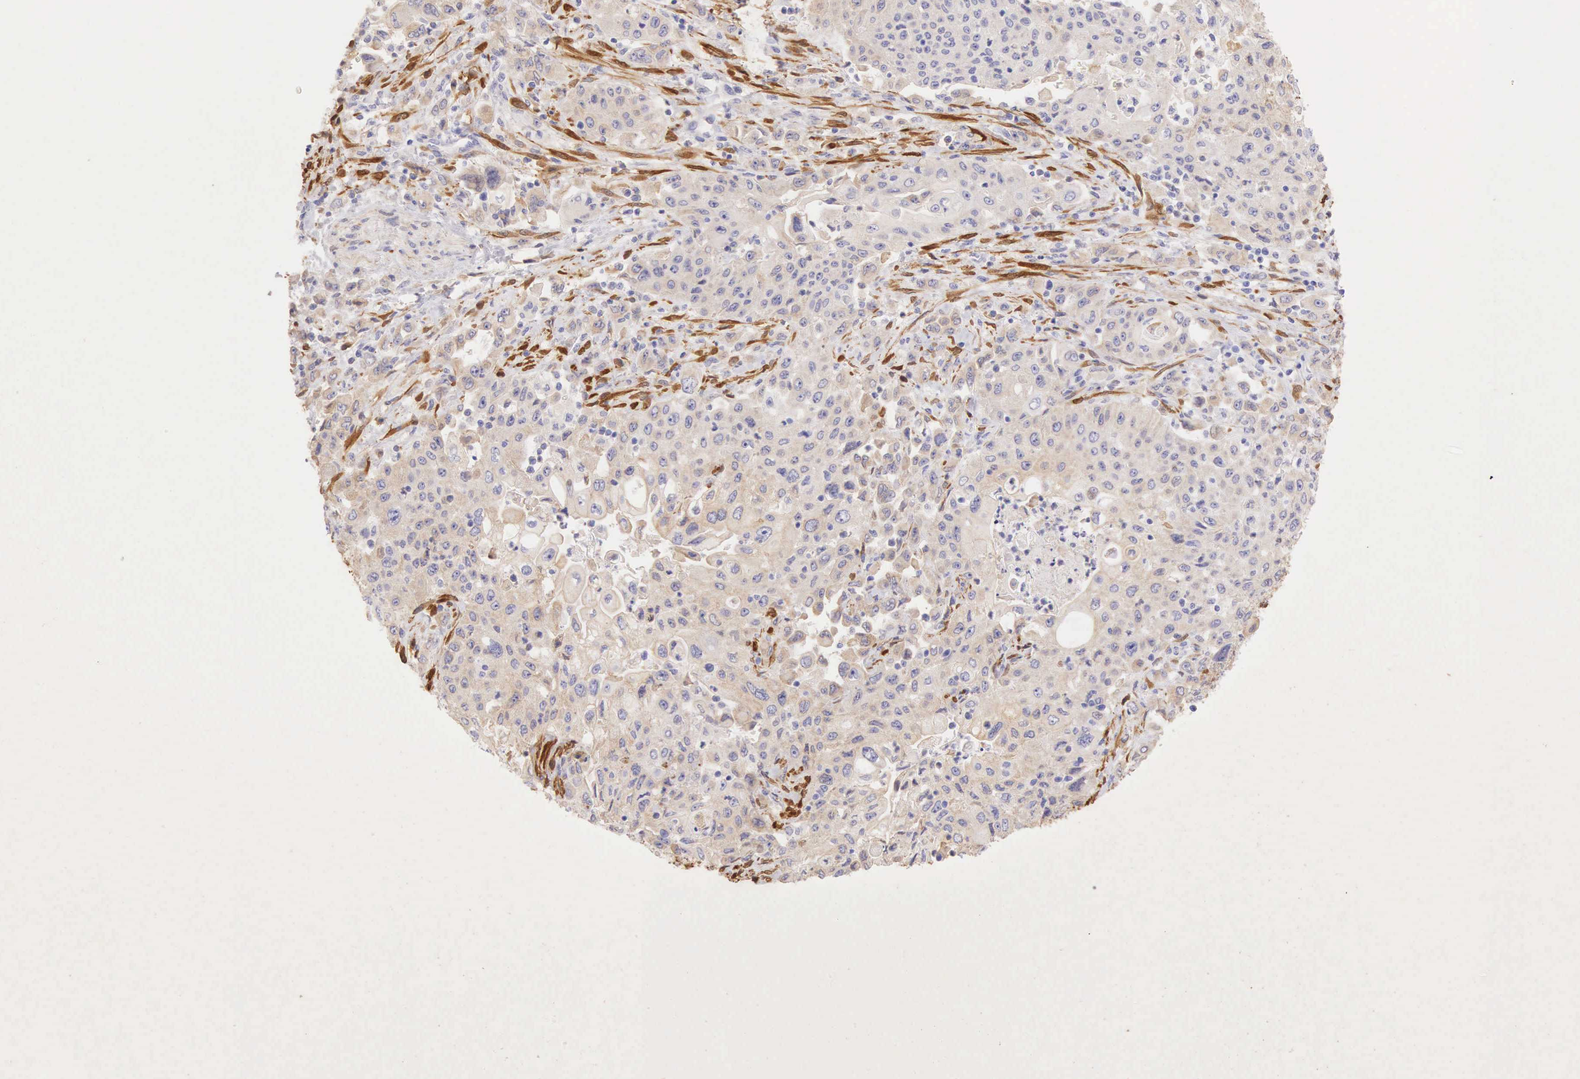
{"staining": {"intensity": "negative", "quantity": "none", "location": "none"}, "tissue": "pancreatic cancer", "cell_type": "Tumor cells", "image_type": "cancer", "snomed": [{"axis": "morphology", "description": "Adenocarcinoma, NOS"}, {"axis": "topography", "description": "Pancreas"}], "caption": "Immunohistochemistry (IHC) of pancreatic cancer shows no expression in tumor cells. The staining is performed using DAB brown chromogen with nuclei counter-stained in using hematoxylin.", "gene": "CNN1", "patient": {"sex": "male", "age": 70}}